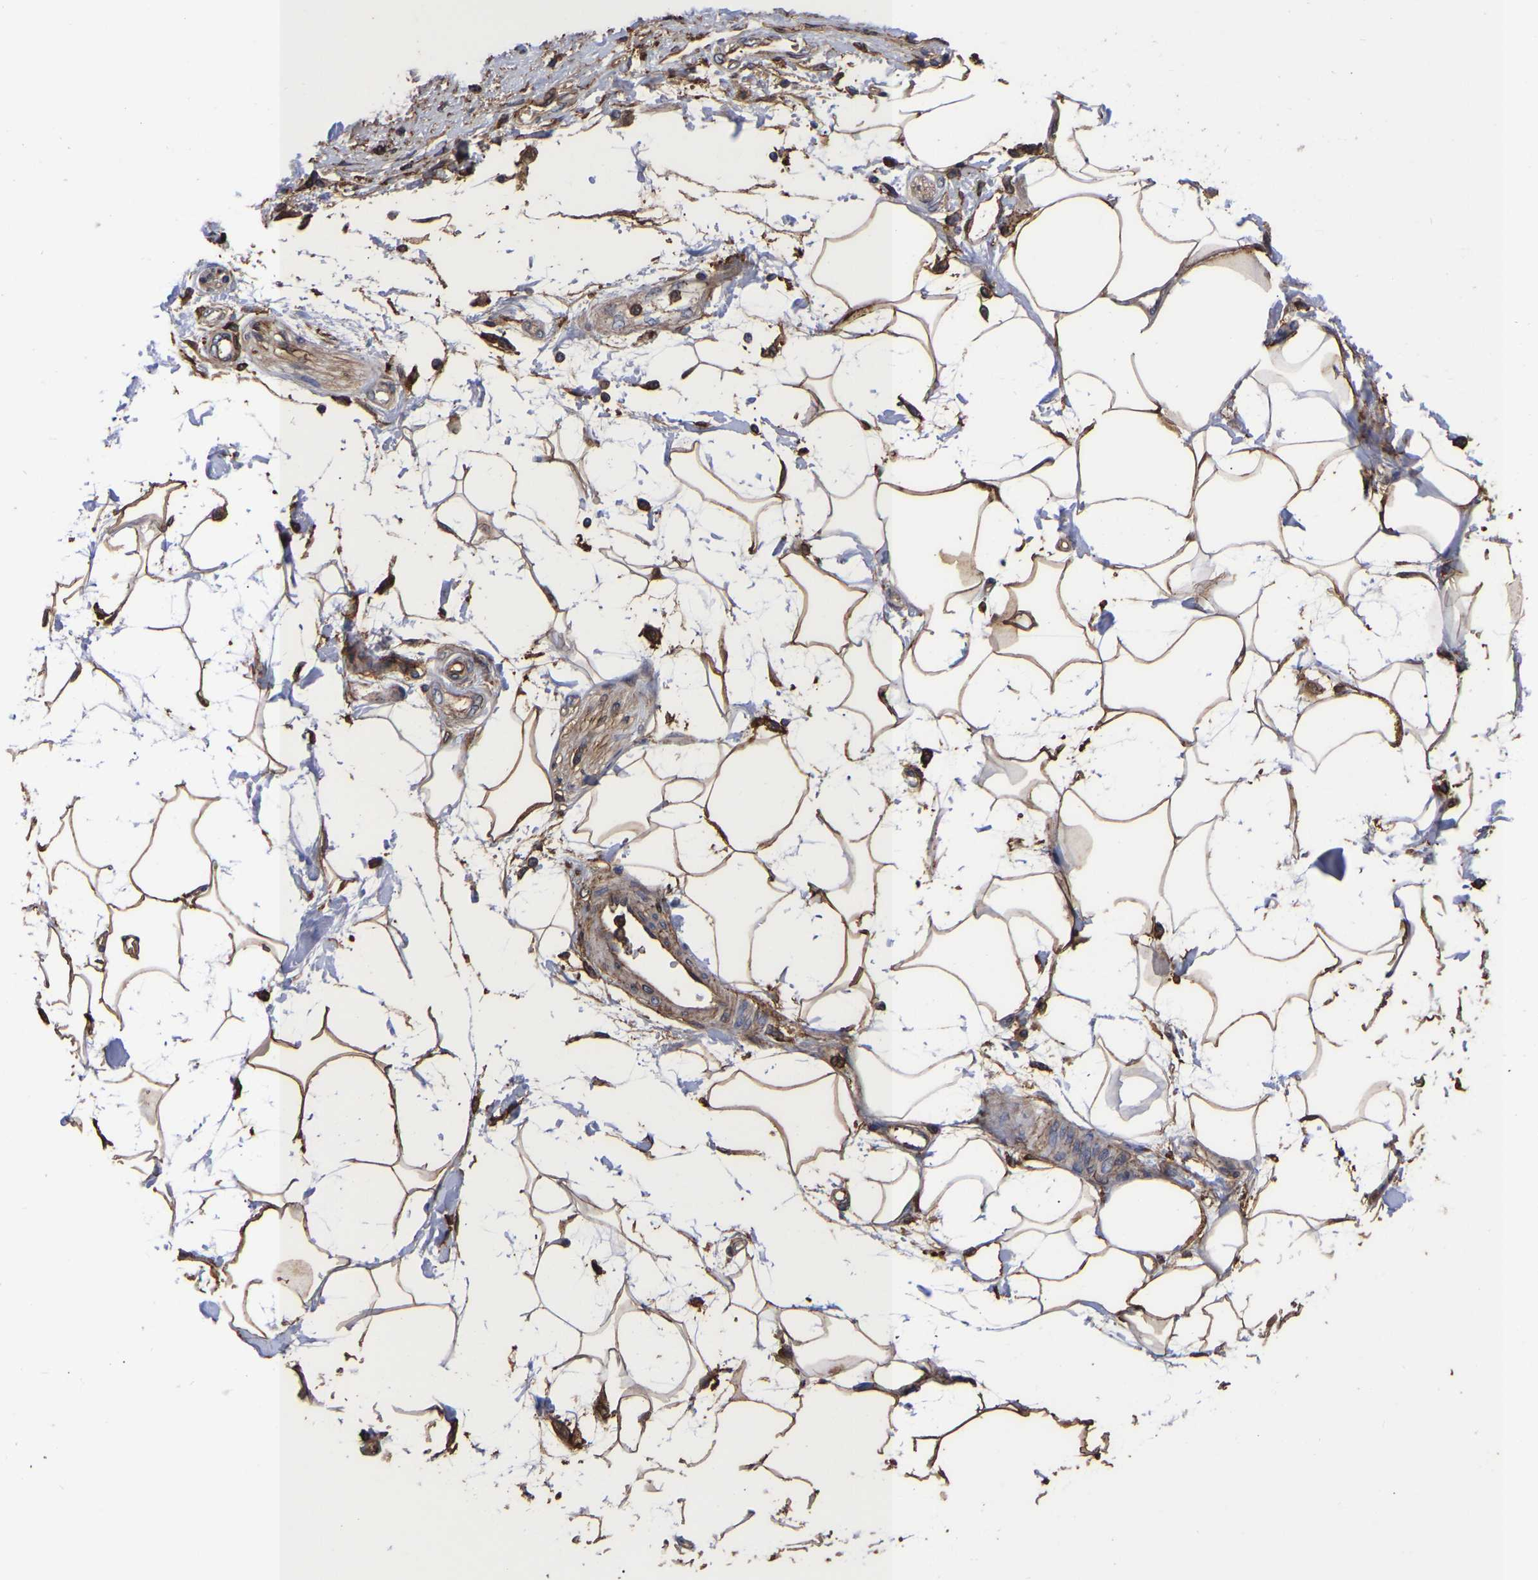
{"staining": {"intensity": "strong", "quantity": ">75%", "location": "cytoplasmic/membranous"}, "tissue": "adipose tissue", "cell_type": "Adipocytes", "image_type": "normal", "snomed": [{"axis": "morphology", "description": "Normal tissue, NOS"}, {"axis": "morphology", "description": "Adenocarcinoma, NOS"}, {"axis": "topography", "description": "Duodenum"}, {"axis": "topography", "description": "Peripheral nerve tissue"}], "caption": "Approximately >75% of adipocytes in benign adipose tissue reveal strong cytoplasmic/membranous protein expression as visualized by brown immunohistochemical staining.", "gene": "LIF", "patient": {"sex": "female", "age": 60}}